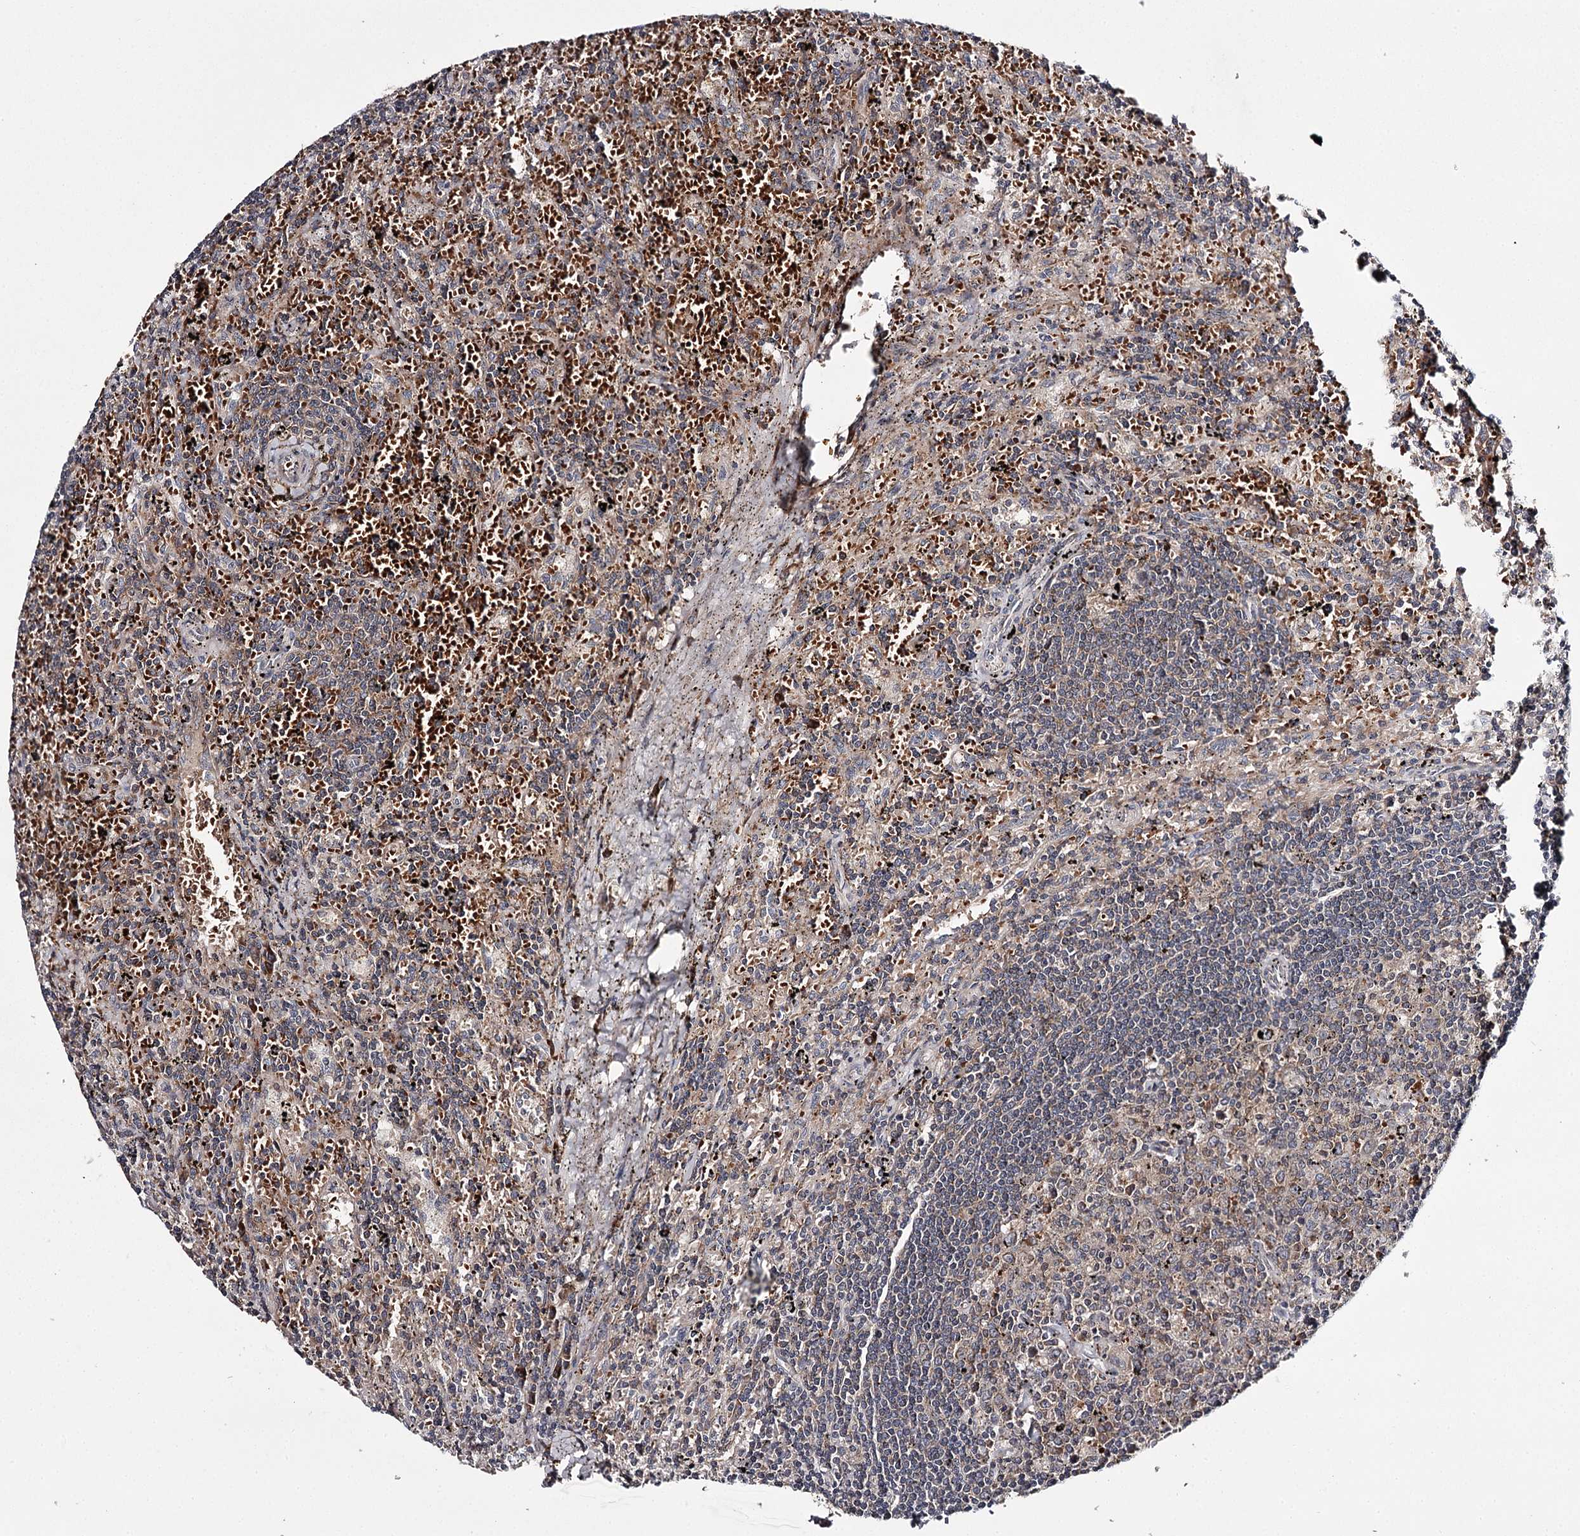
{"staining": {"intensity": "weak", "quantity": "<25%", "location": "cytoplasmic/membranous"}, "tissue": "lymphoma", "cell_type": "Tumor cells", "image_type": "cancer", "snomed": [{"axis": "morphology", "description": "Malignant lymphoma, non-Hodgkin's type, Low grade"}, {"axis": "topography", "description": "Spleen"}], "caption": "Tumor cells are negative for protein expression in human lymphoma.", "gene": "RASSF6", "patient": {"sex": "male", "age": 76}}